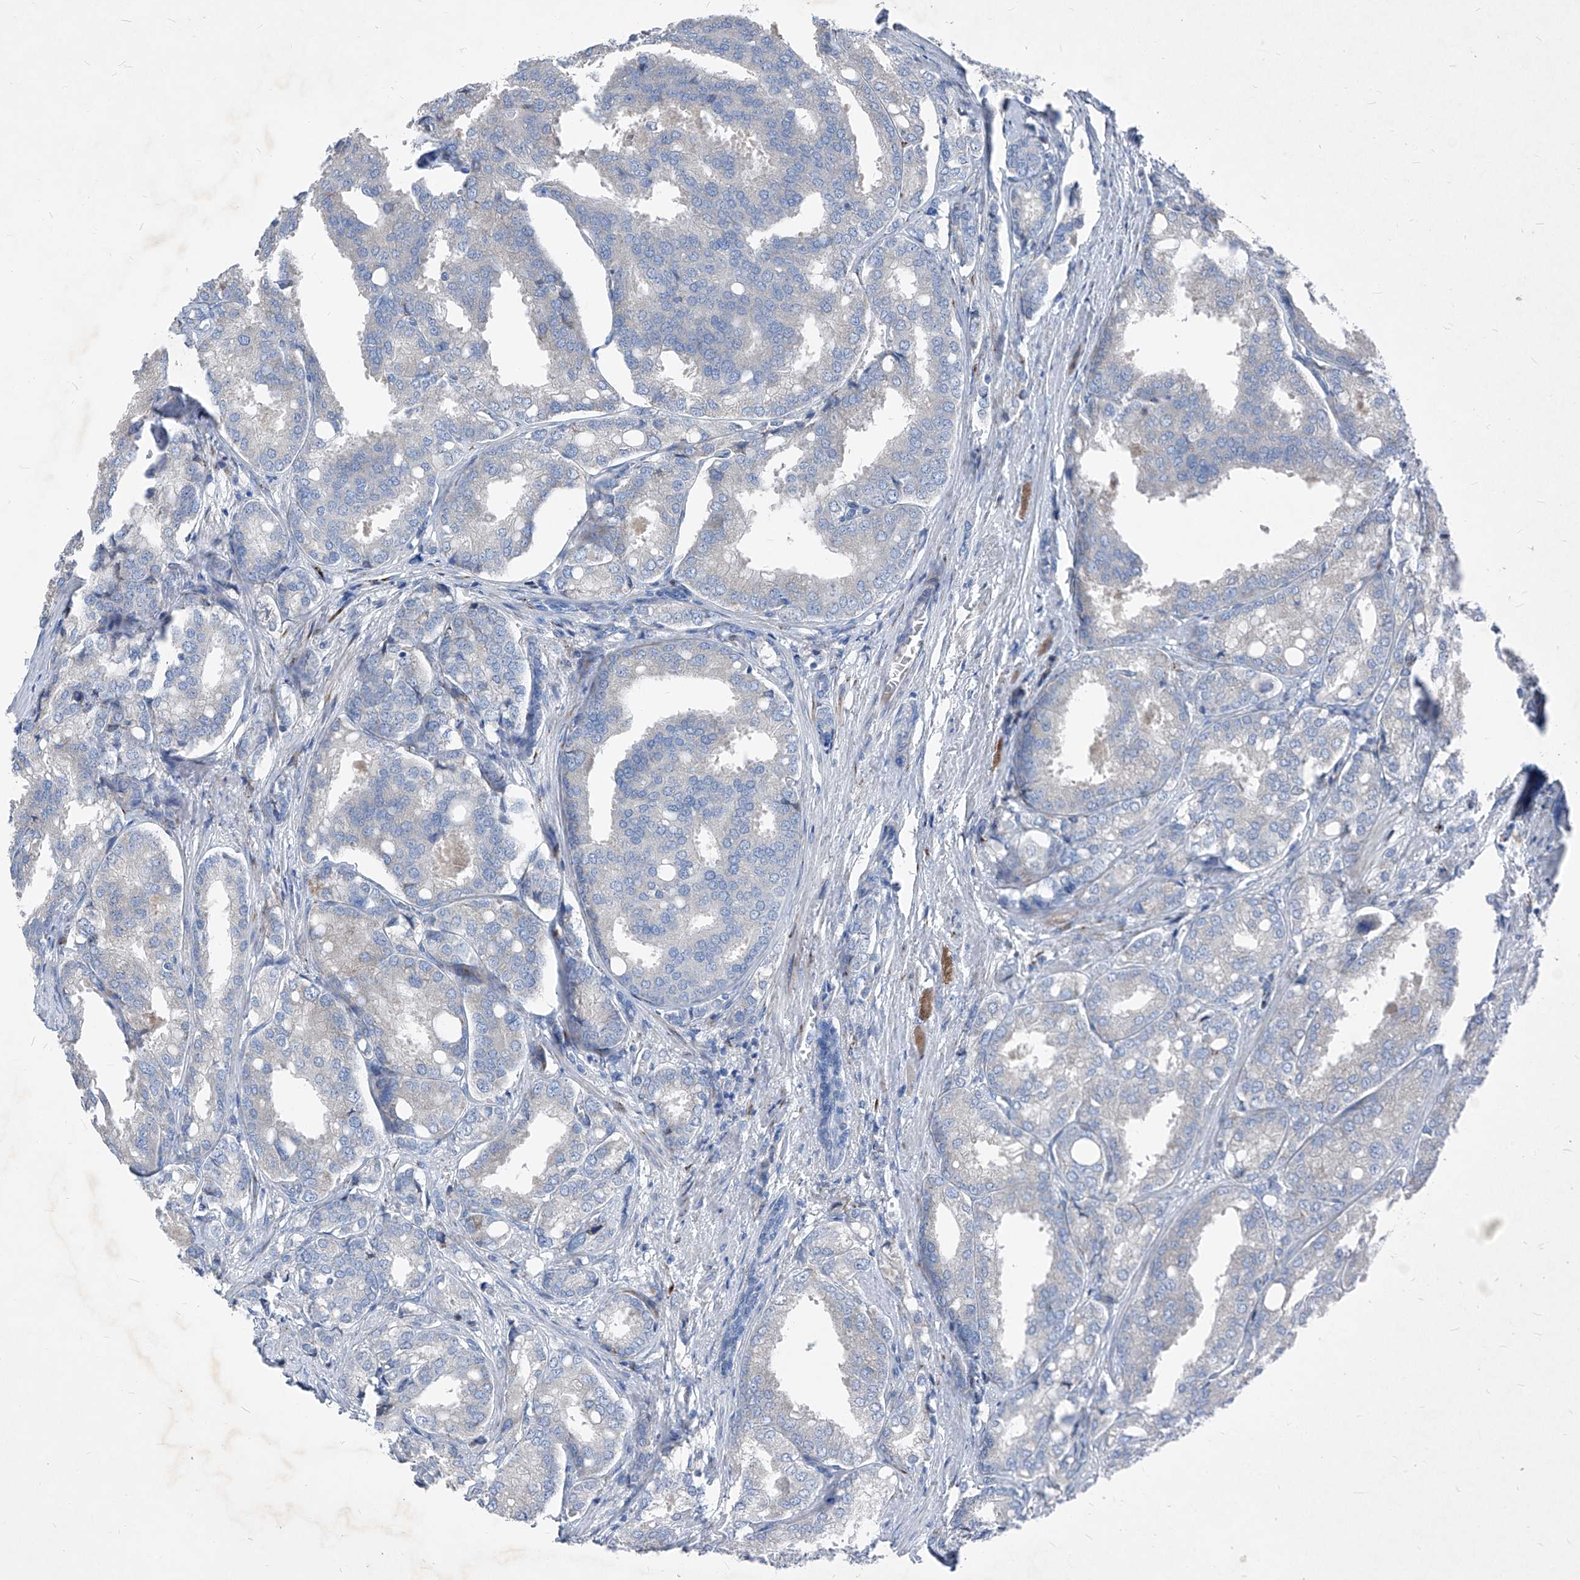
{"staining": {"intensity": "negative", "quantity": "none", "location": "none"}, "tissue": "prostate cancer", "cell_type": "Tumor cells", "image_type": "cancer", "snomed": [{"axis": "morphology", "description": "Adenocarcinoma, High grade"}, {"axis": "topography", "description": "Prostate"}], "caption": "A histopathology image of human prostate cancer (adenocarcinoma (high-grade)) is negative for staining in tumor cells. Nuclei are stained in blue.", "gene": "IFI27", "patient": {"sex": "male", "age": 50}}